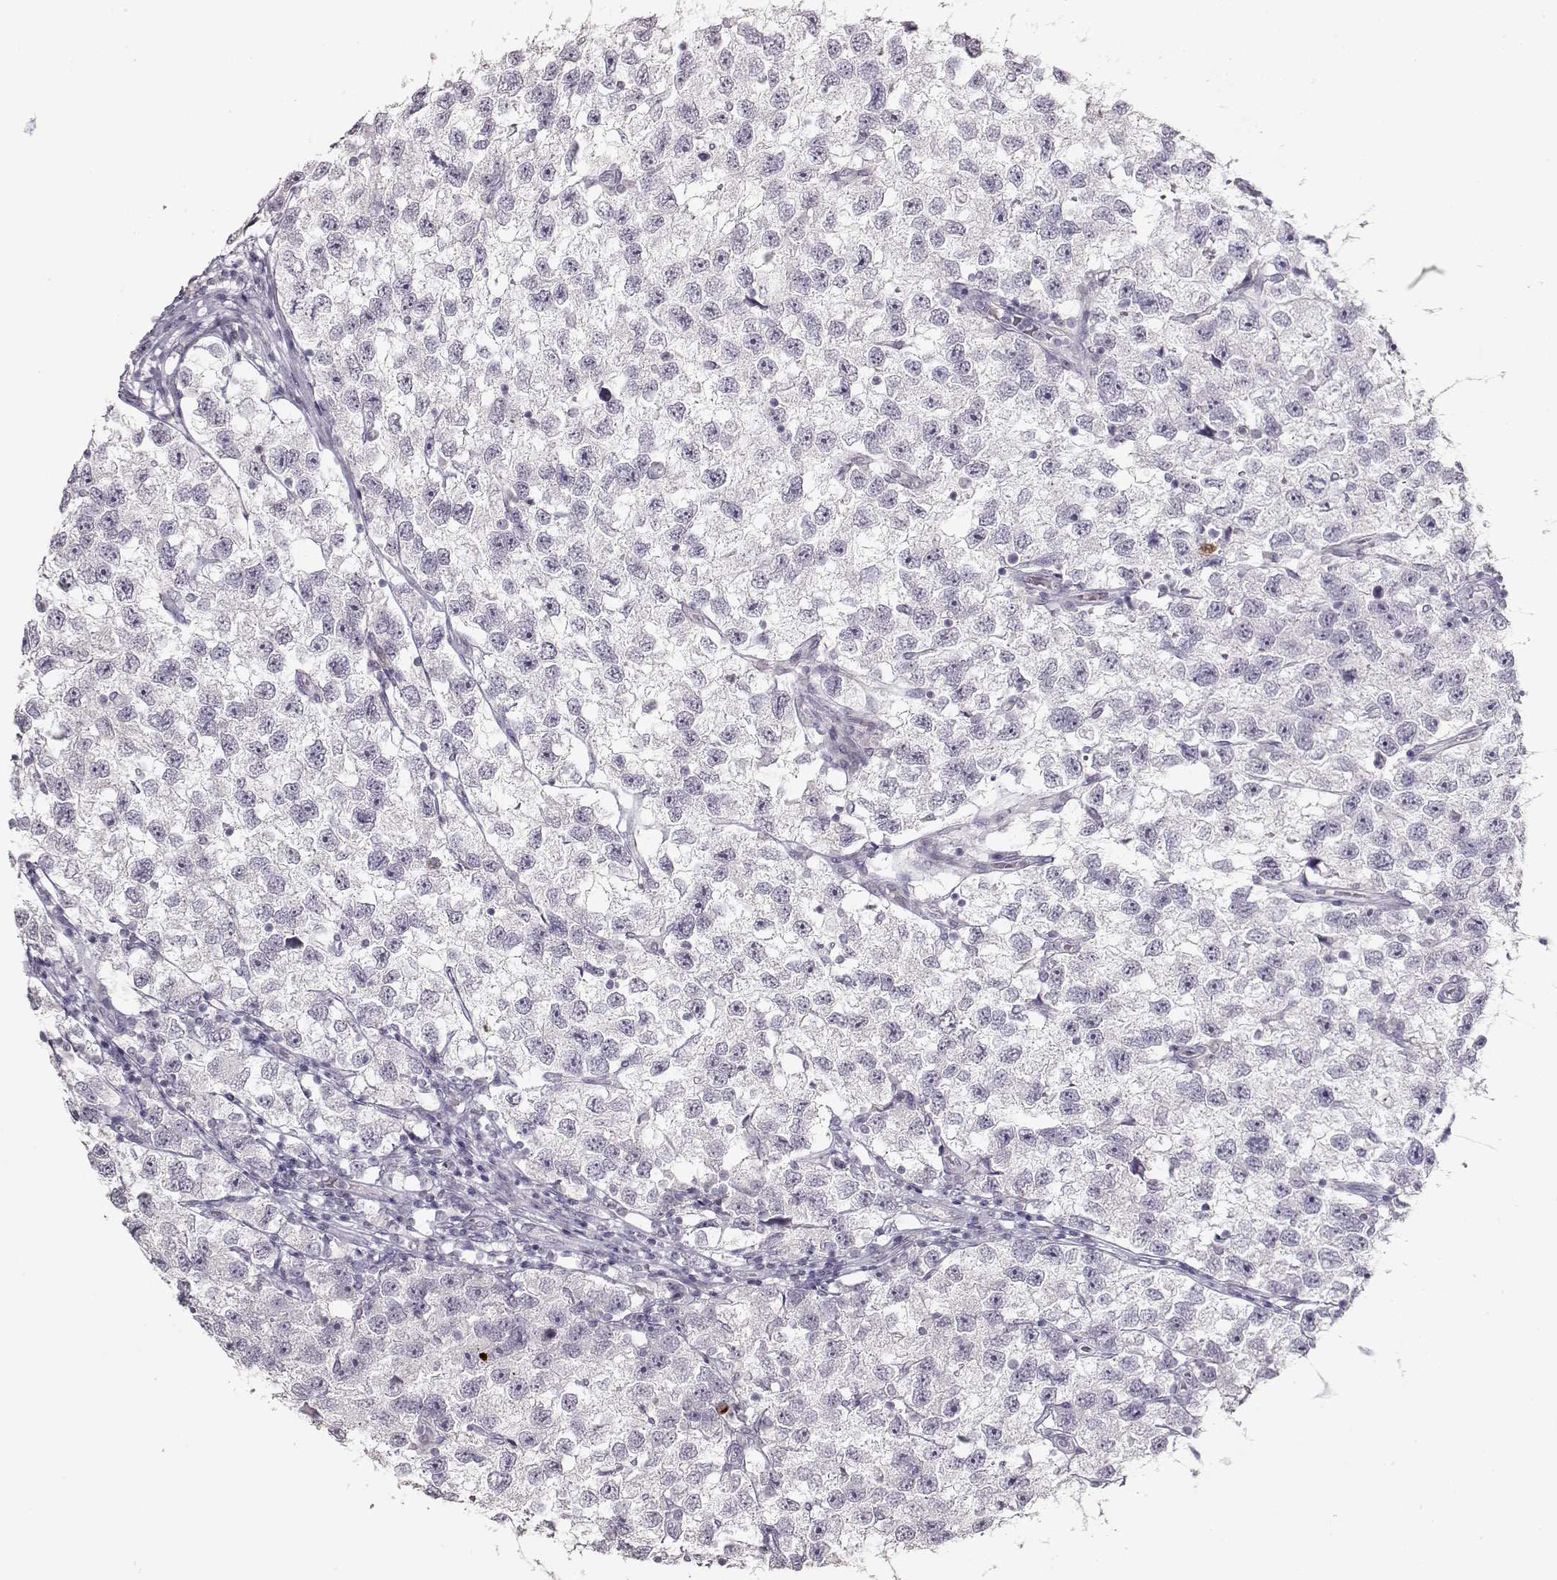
{"staining": {"intensity": "negative", "quantity": "none", "location": "none"}, "tissue": "testis cancer", "cell_type": "Tumor cells", "image_type": "cancer", "snomed": [{"axis": "morphology", "description": "Seminoma, NOS"}, {"axis": "topography", "description": "Testis"}], "caption": "Human seminoma (testis) stained for a protein using IHC reveals no staining in tumor cells.", "gene": "S100B", "patient": {"sex": "male", "age": 26}}